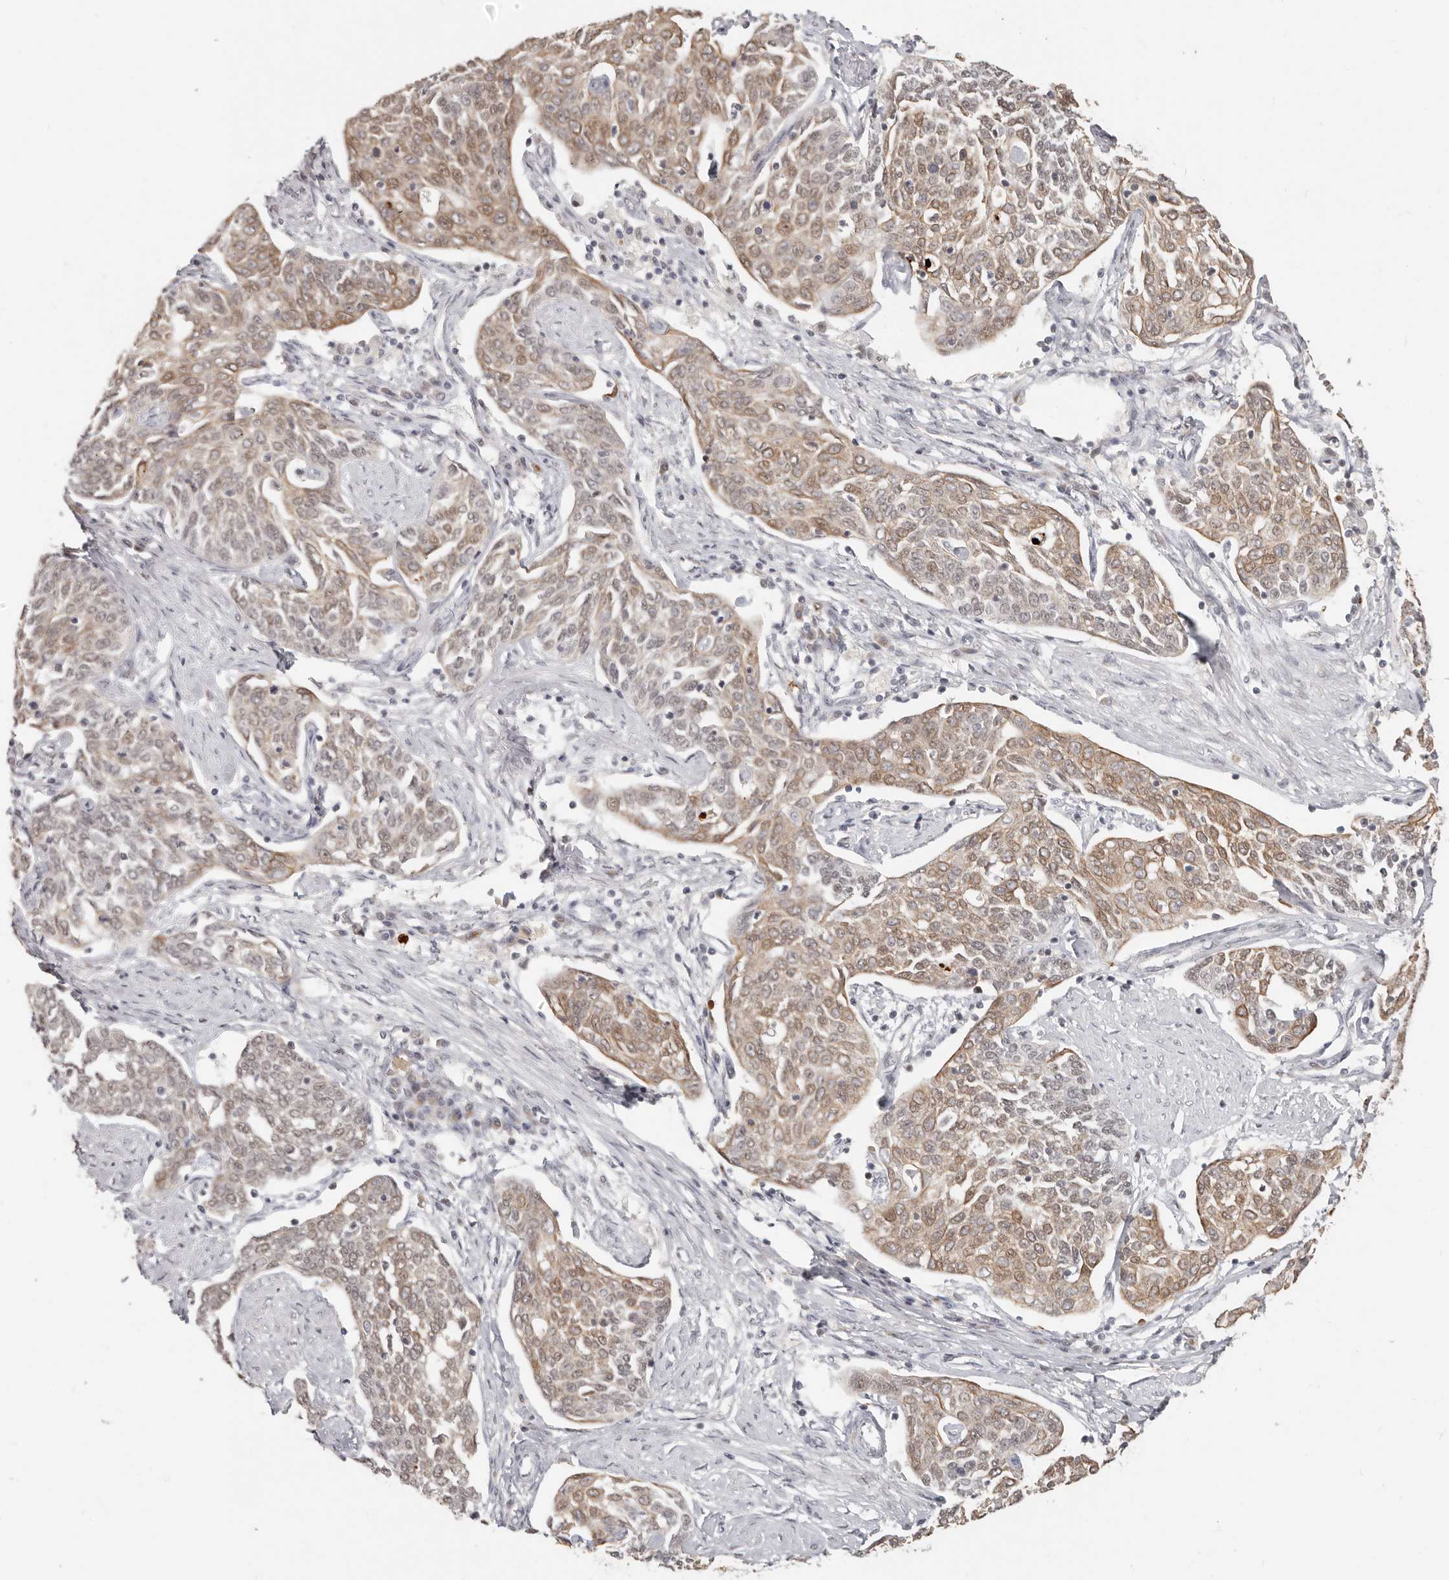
{"staining": {"intensity": "weak", "quantity": ">75%", "location": "cytoplasmic/membranous,nuclear"}, "tissue": "cervical cancer", "cell_type": "Tumor cells", "image_type": "cancer", "snomed": [{"axis": "morphology", "description": "Squamous cell carcinoma, NOS"}, {"axis": "topography", "description": "Cervix"}], "caption": "Protein staining by immunohistochemistry displays weak cytoplasmic/membranous and nuclear expression in about >75% of tumor cells in cervical cancer.", "gene": "RFC2", "patient": {"sex": "female", "age": 34}}